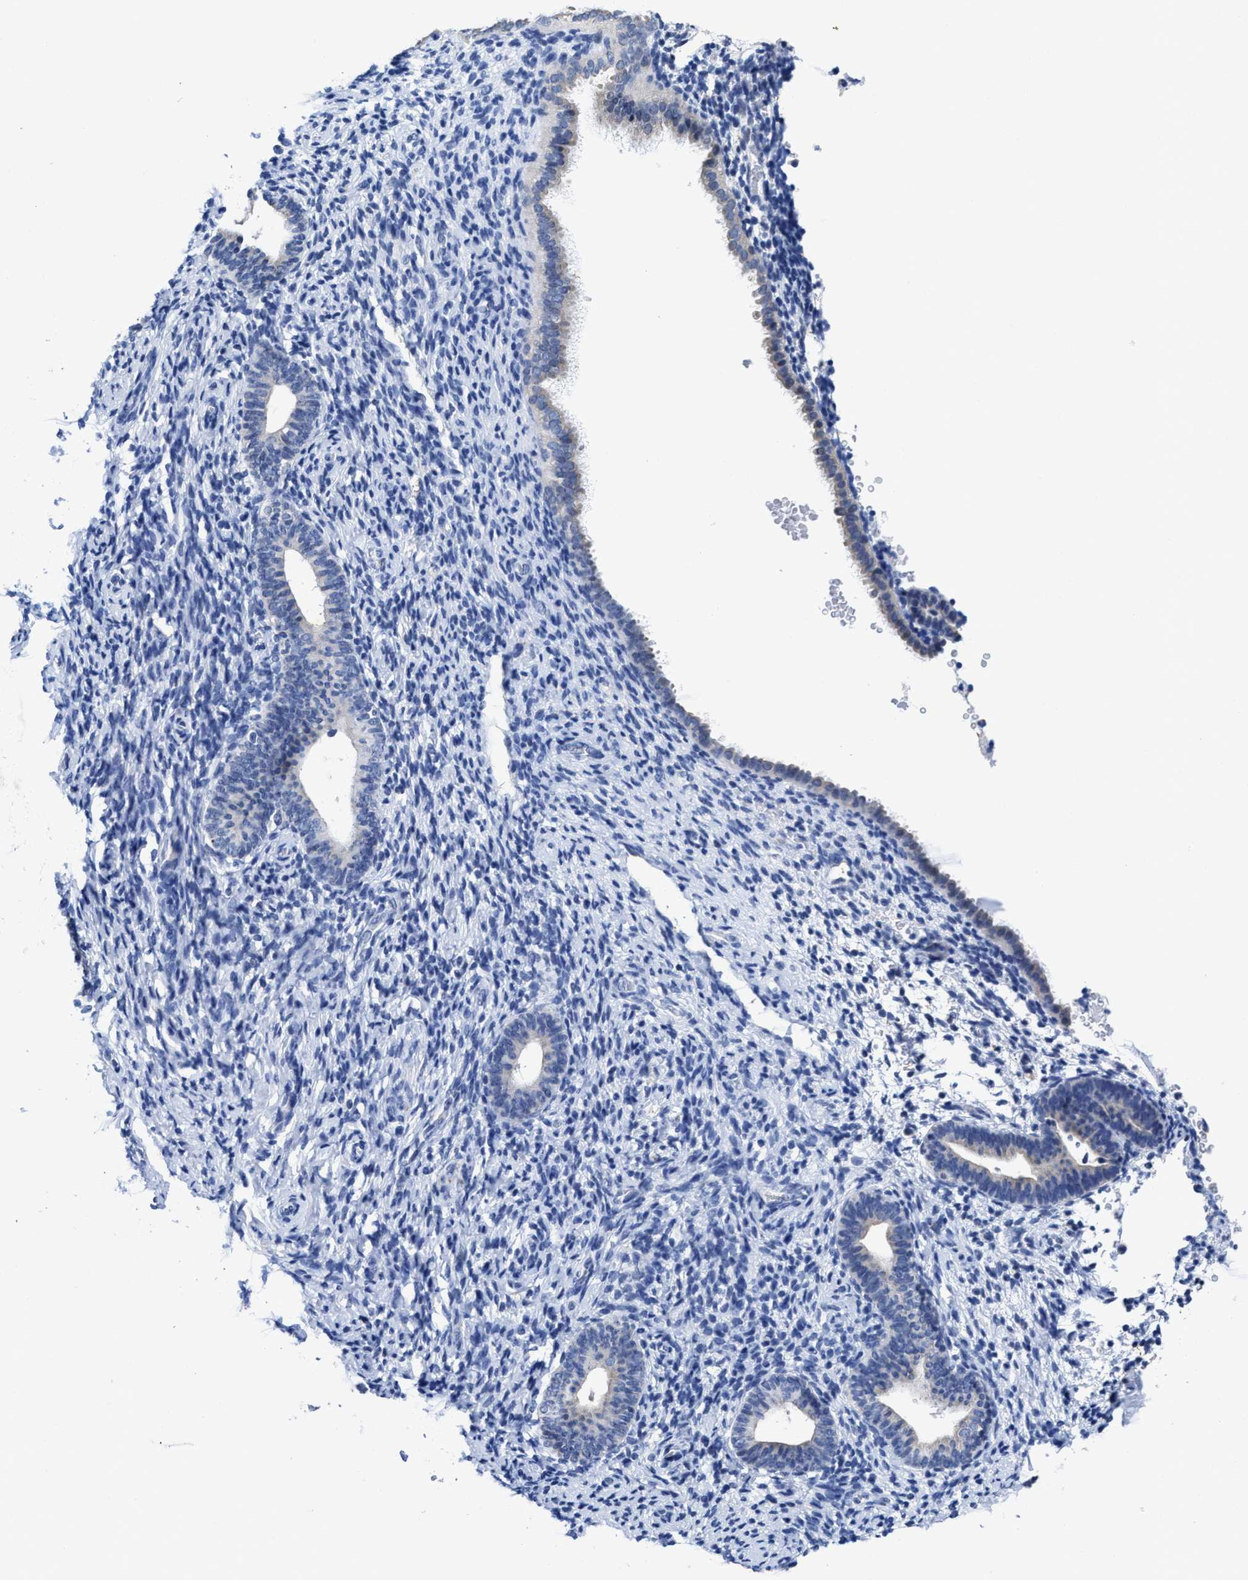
{"staining": {"intensity": "negative", "quantity": "none", "location": "none"}, "tissue": "endometrium", "cell_type": "Cells in endometrial stroma", "image_type": "normal", "snomed": [{"axis": "morphology", "description": "Normal tissue, NOS"}, {"axis": "topography", "description": "Endometrium"}], "caption": "IHC micrograph of benign human endometrium stained for a protein (brown), which reveals no staining in cells in endometrial stroma.", "gene": "HOOK1", "patient": {"sex": "female", "age": 51}}